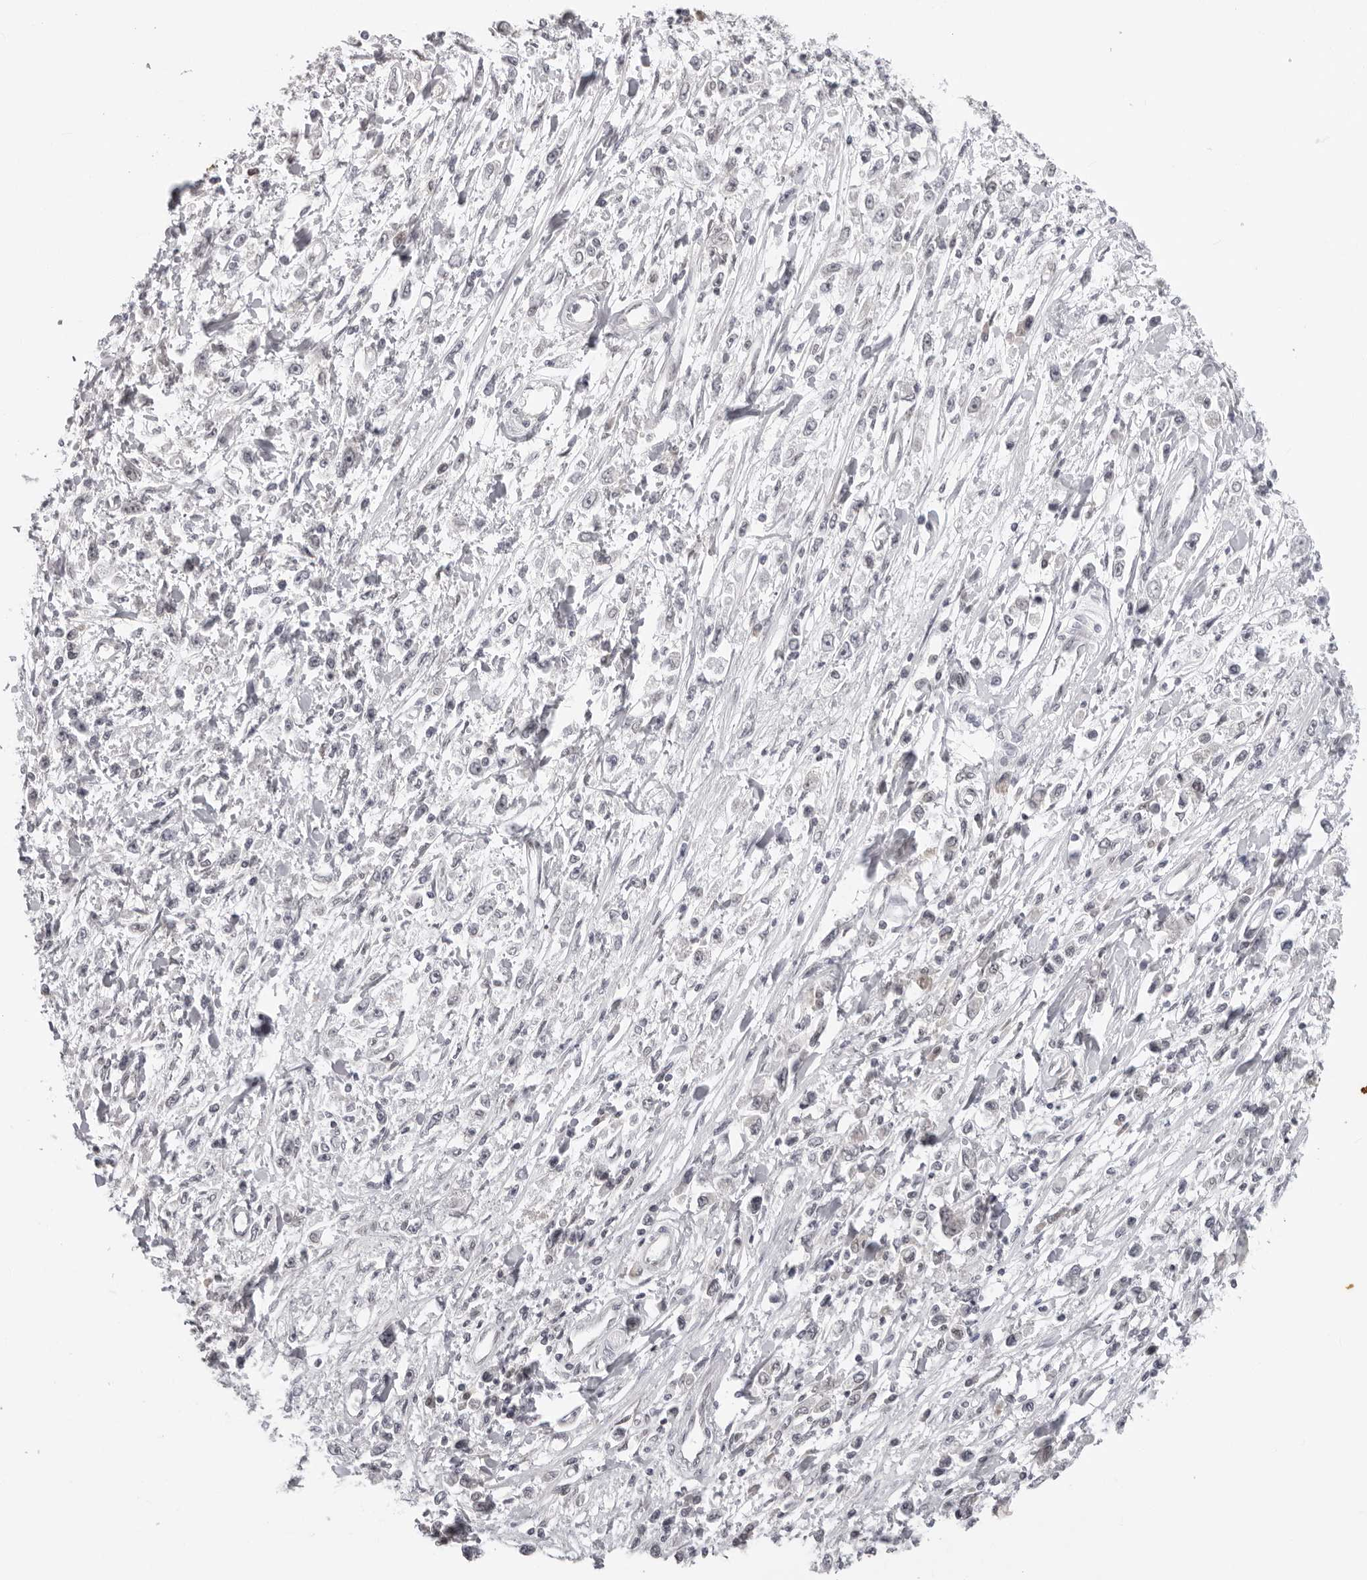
{"staining": {"intensity": "negative", "quantity": "none", "location": "none"}, "tissue": "stomach cancer", "cell_type": "Tumor cells", "image_type": "cancer", "snomed": [{"axis": "morphology", "description": "Adenocarcinoma, NOS"}, {"axis": "topography", "description": "Stomach"}], "caption": "This is an immunohistochemistry histopathology image of human adenocarcinoma (stomach). There is no positivity in tumor cells.", "gene": "CASP7", "patient": {"sex": "female", "age": 59}}